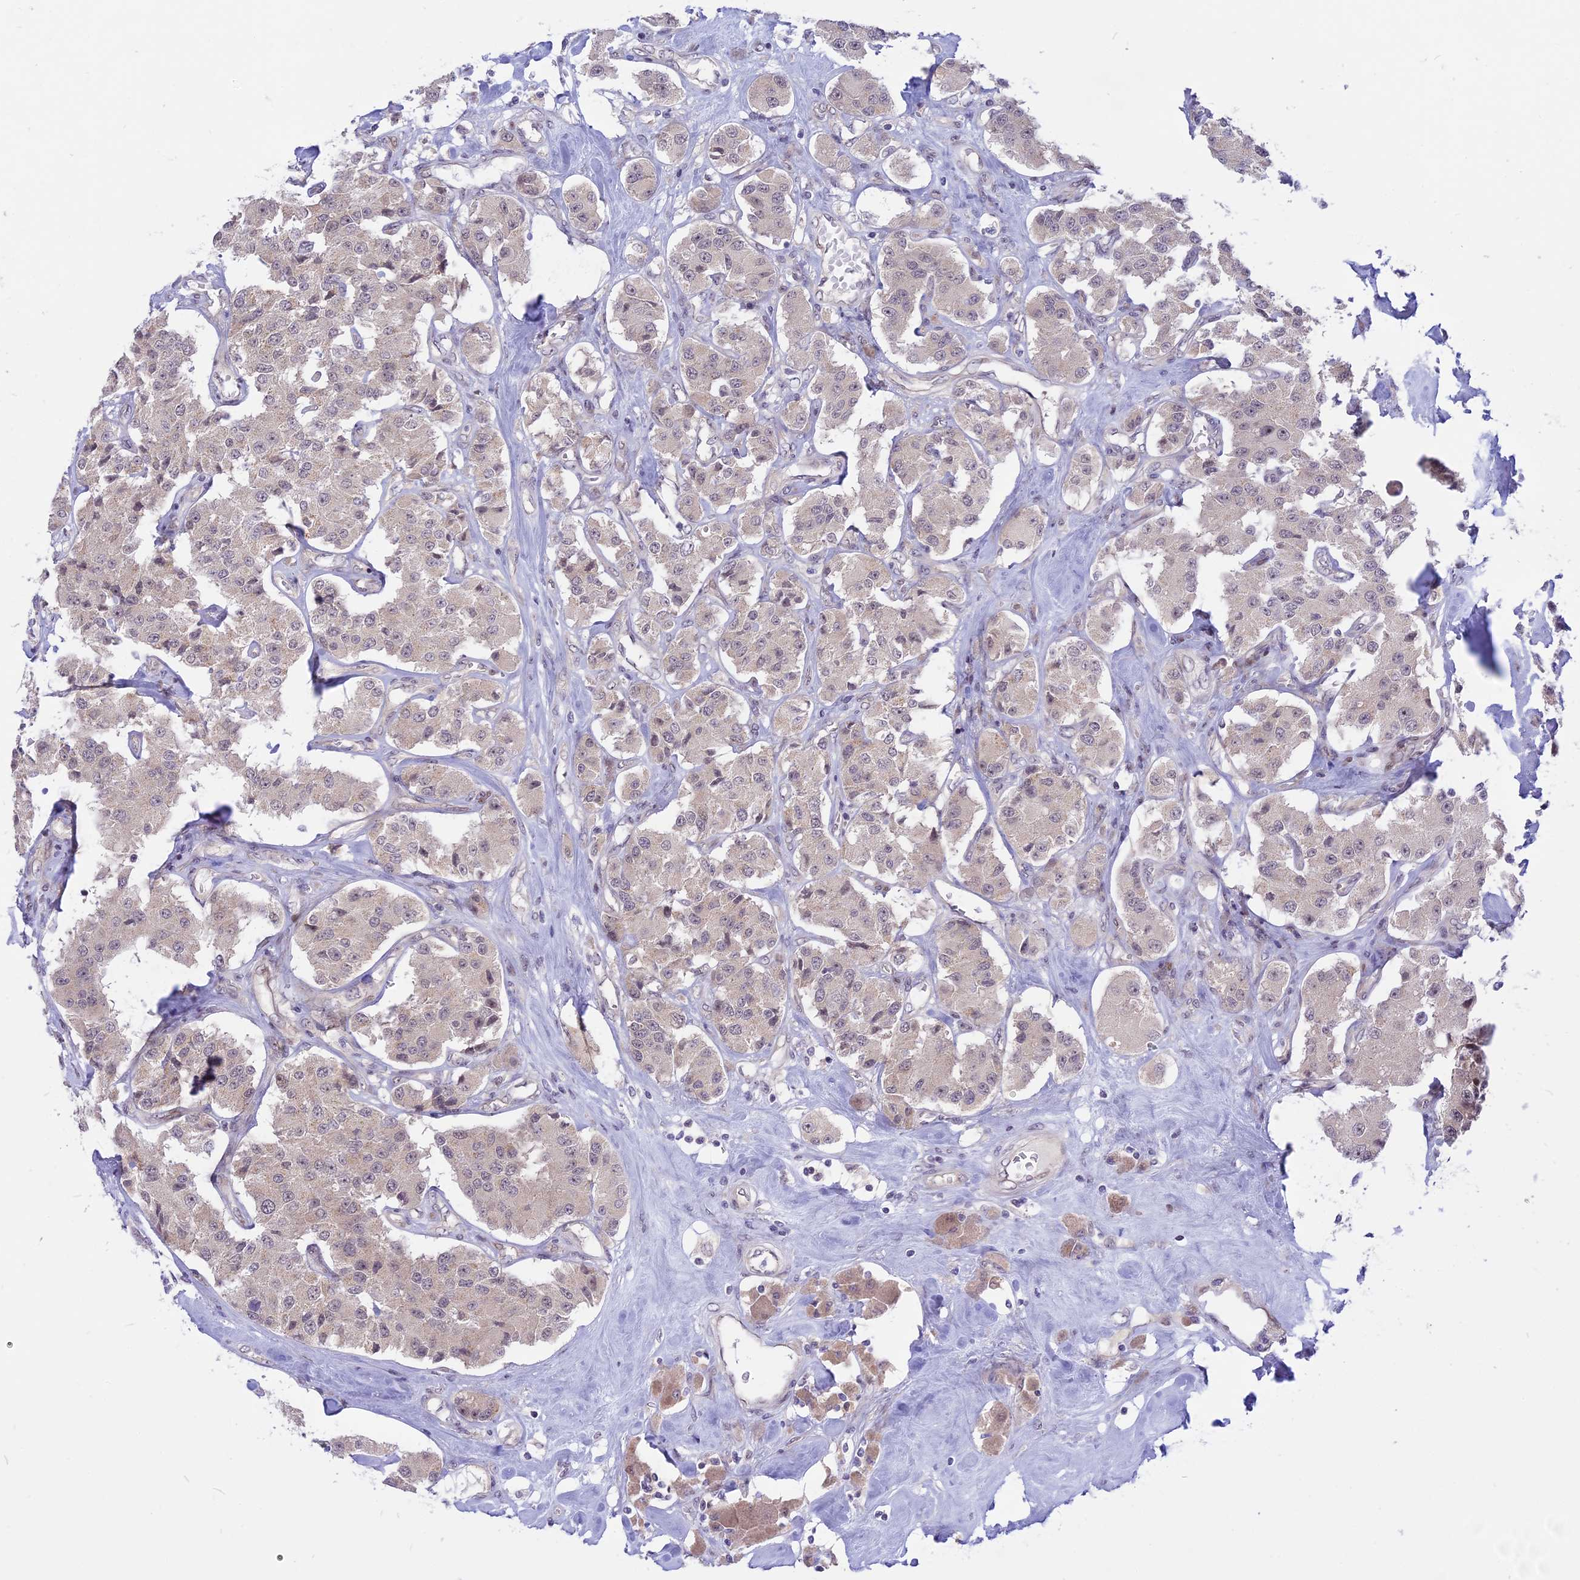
{"staining": {"intensity": "negative", "quantity": "none", "location": "none"}, "tissue": "carcinoid", "cell_type": "Tumor cells", "image_type": "cancer", "snomed": [{"axis": "morphology", "description": "Carcinoid, malignant, NOS"}, {"axis": "topography", "description": "Pancreas"}], "caption": "High magnification brightfield microscopy of carcinoid (malignant) stained with DAB (3,3'-diaminobenzidine) (brown) and counterstained with hematoxylin (blue): tumor cells show no significant positivity. (Stains: DAB immunohistochemistry (IHC) with hematoxylin counter stain, Microscopy: brightfield microscopy at high magnification).", "gene": "ZNF837", "patient": {"sex": "male", "age": 41}}